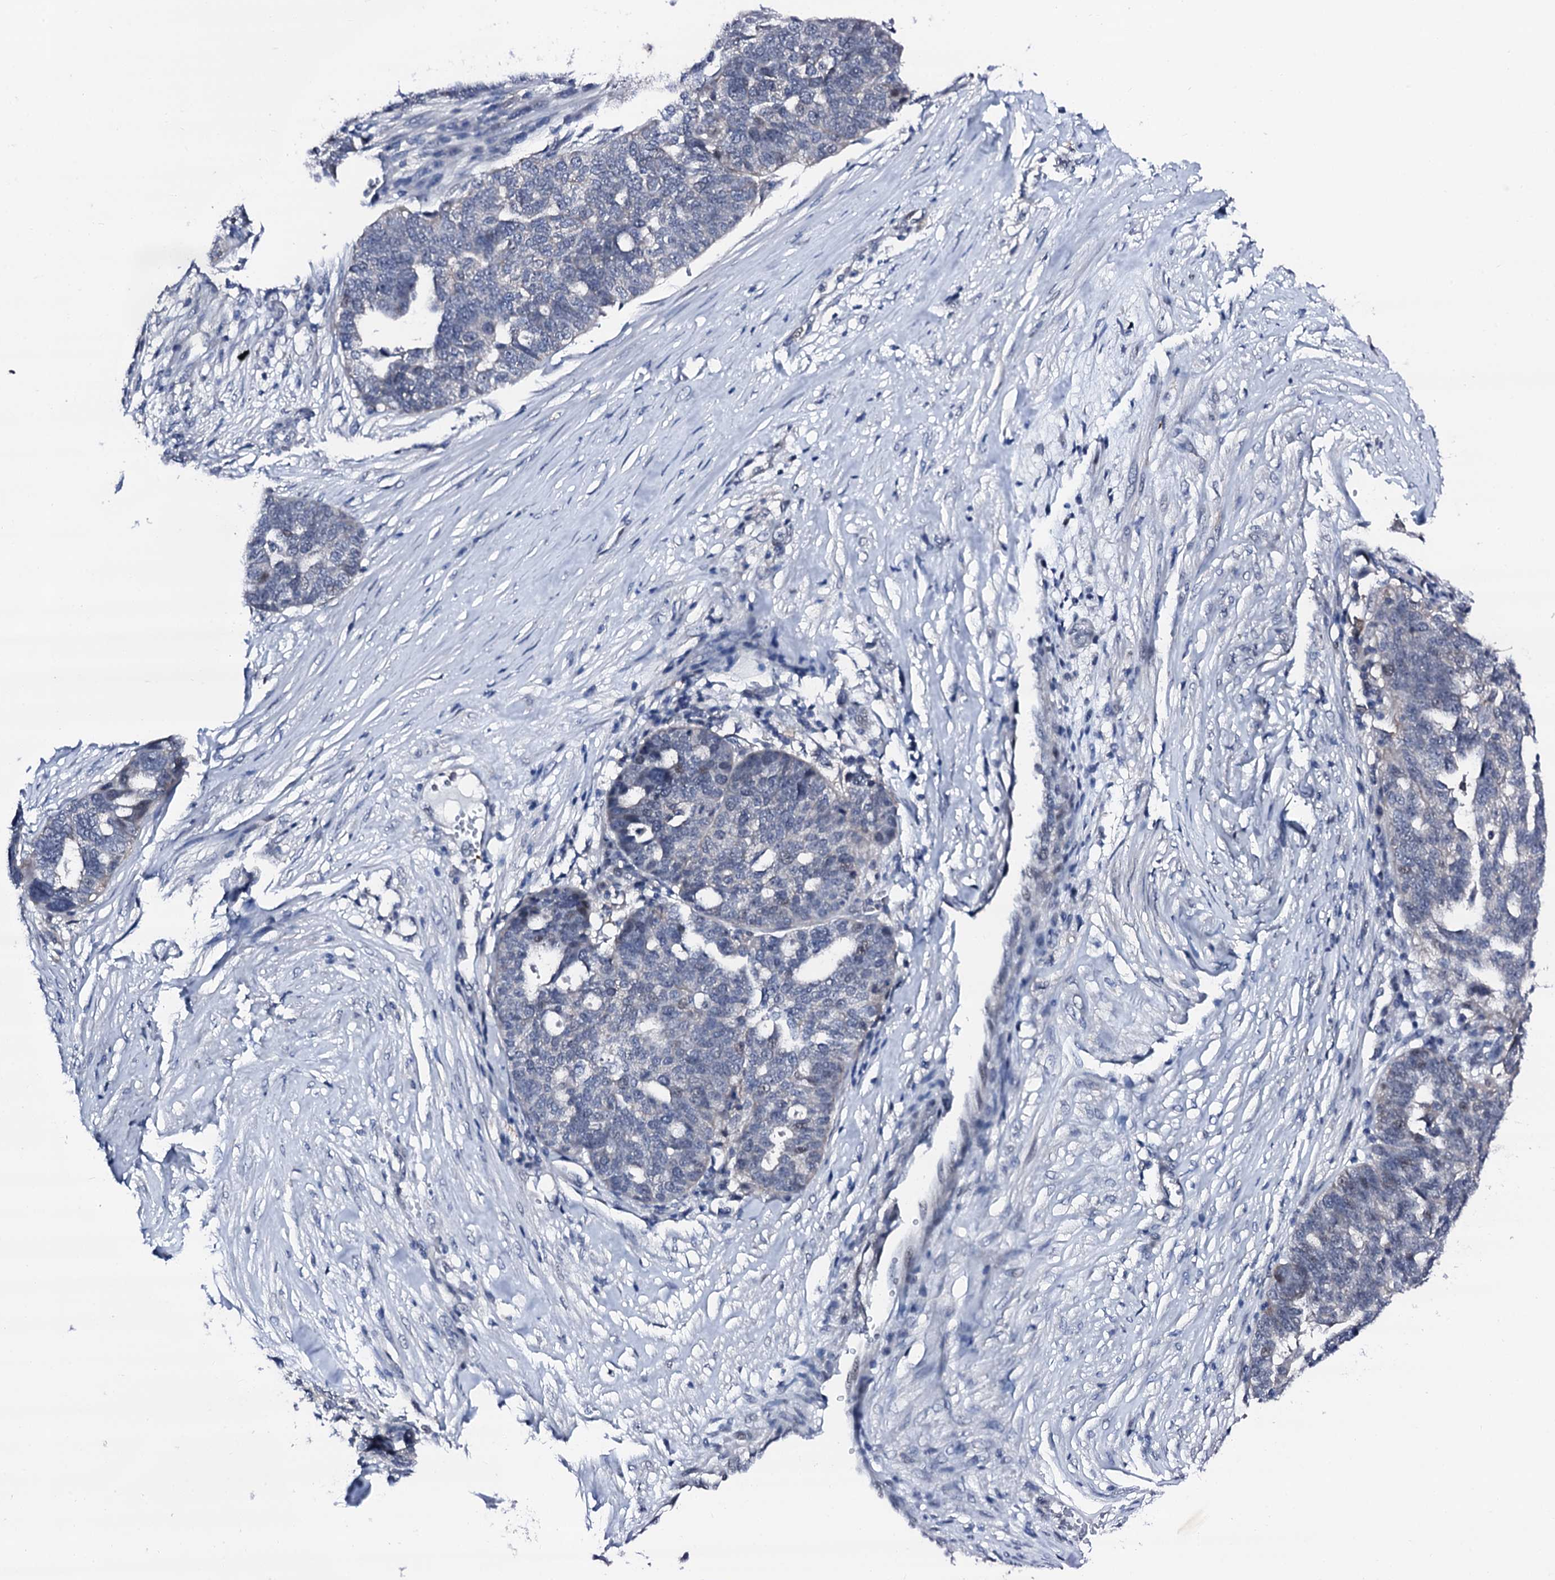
{"staining": {"intensity": "negative", "quantity": "none", "location": "none"}, "tissue": "ovarian cancer", "cell_type": "Tumor cells", "image_type": "cancer", "snomed": [{"axis": "morphology", "description": "Cystadenocarcinoma, serous, NOS"}, {"axis": "topography", "description": "Ovary"}], "caption": "Protein analysis of ovarian serous cystadenocarcinoma exhibits no significant staining in tumor cells.", "gene": "TRAFD1", "patient": {"sex": "female", "age": 59}}